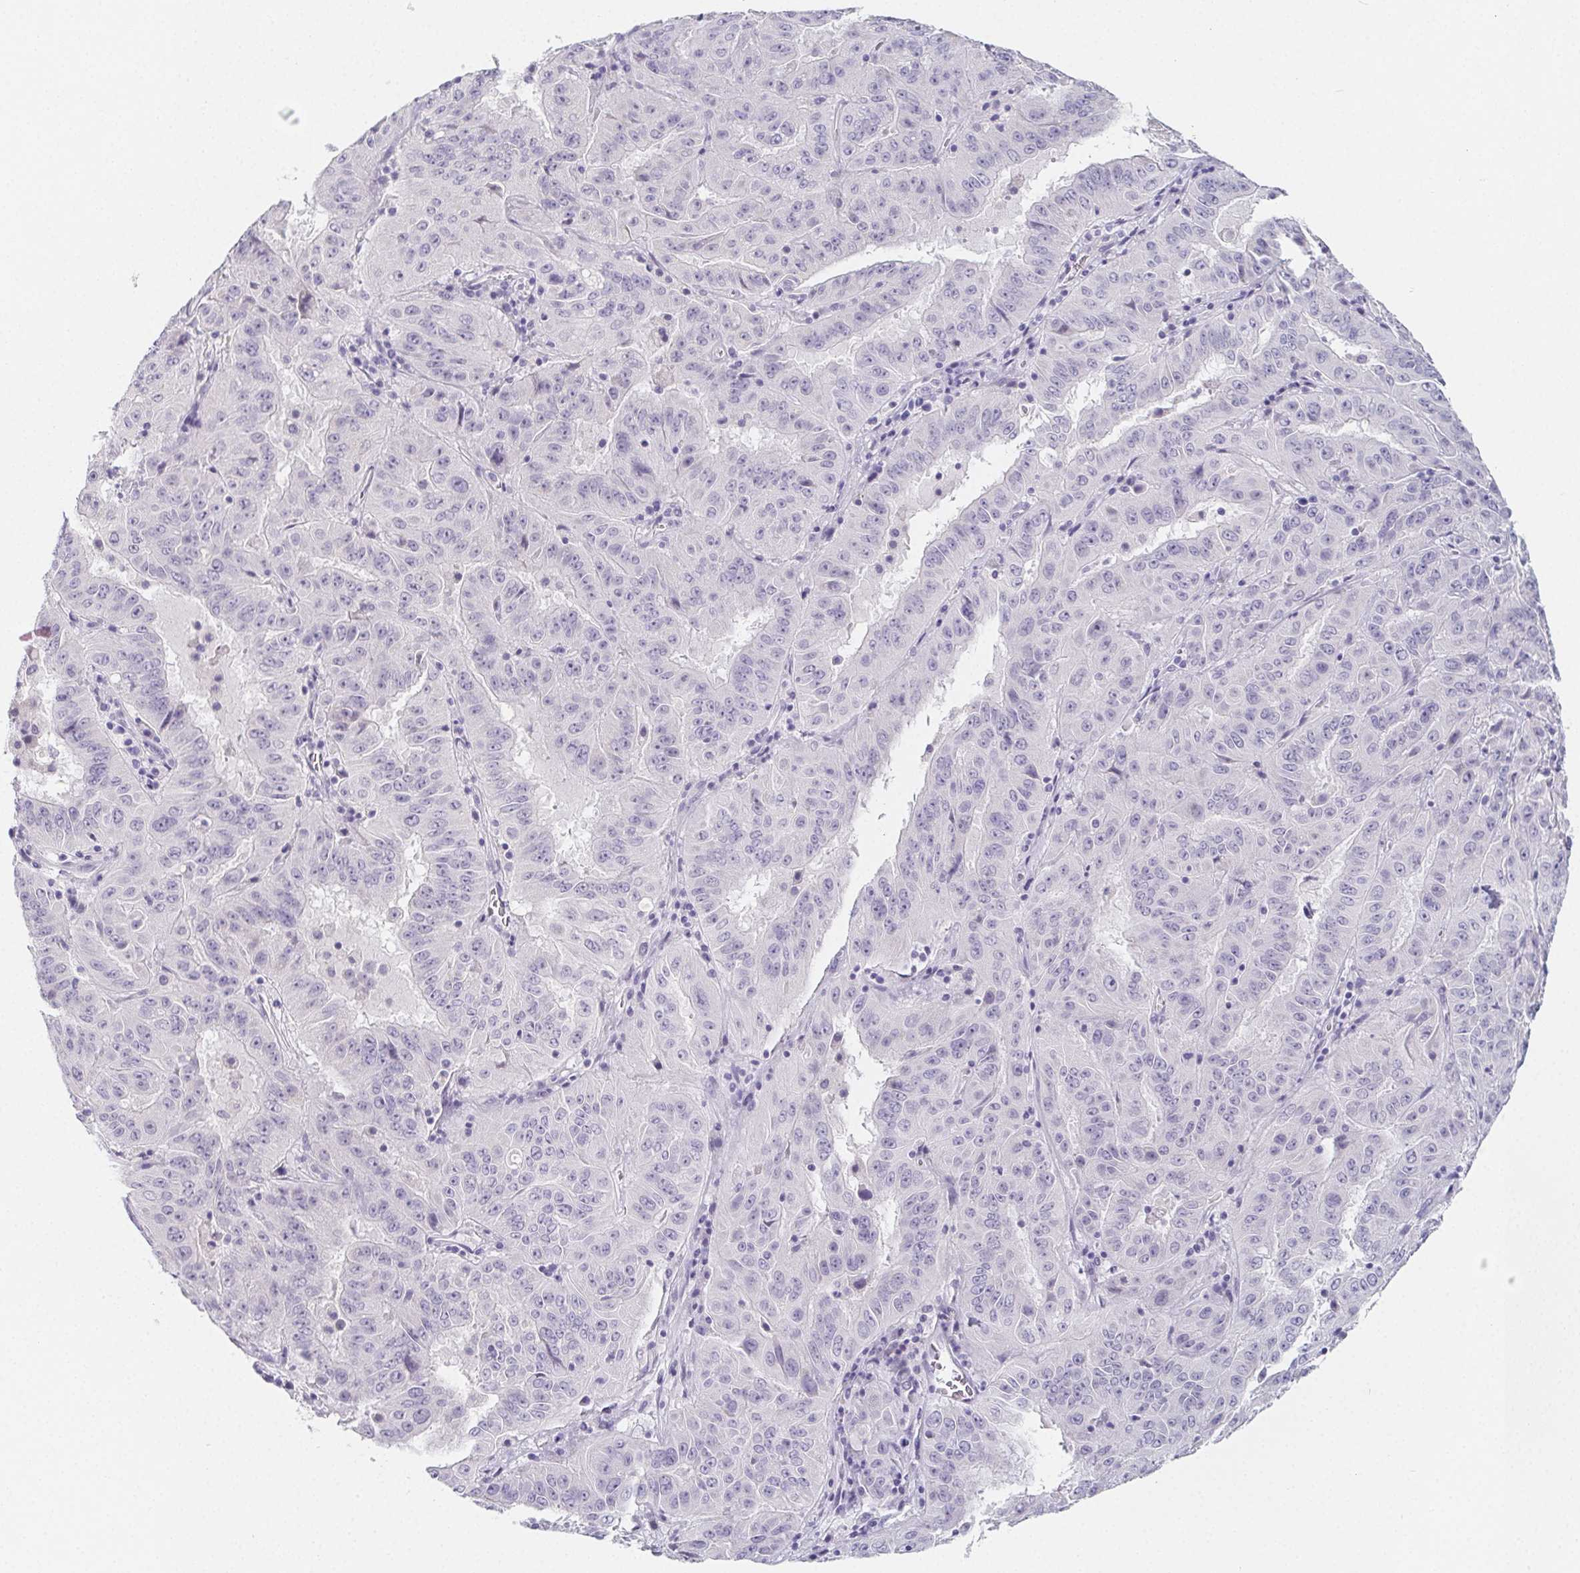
{"staining": {"intensity": "negative", "quantity": "none", "location": "none"}, "tissue": "pancreatic cancer", "cell_type": "Tumor cells", "image_type": "cancer", "snomed": [{"axis": "morphology", "description": "Adenocarcinoma, NOS"}, {"axis": "topography", "description": "Pancreas"}], "caption": "DAB (3,3'-diaminobenzidine) immunohistochemical staining of pancreatic adenocarcinoma reveals no significant expression in tumor cells.", "gene": "GLIPR1L1", "patient": {"sex": "male", "age": 63}}